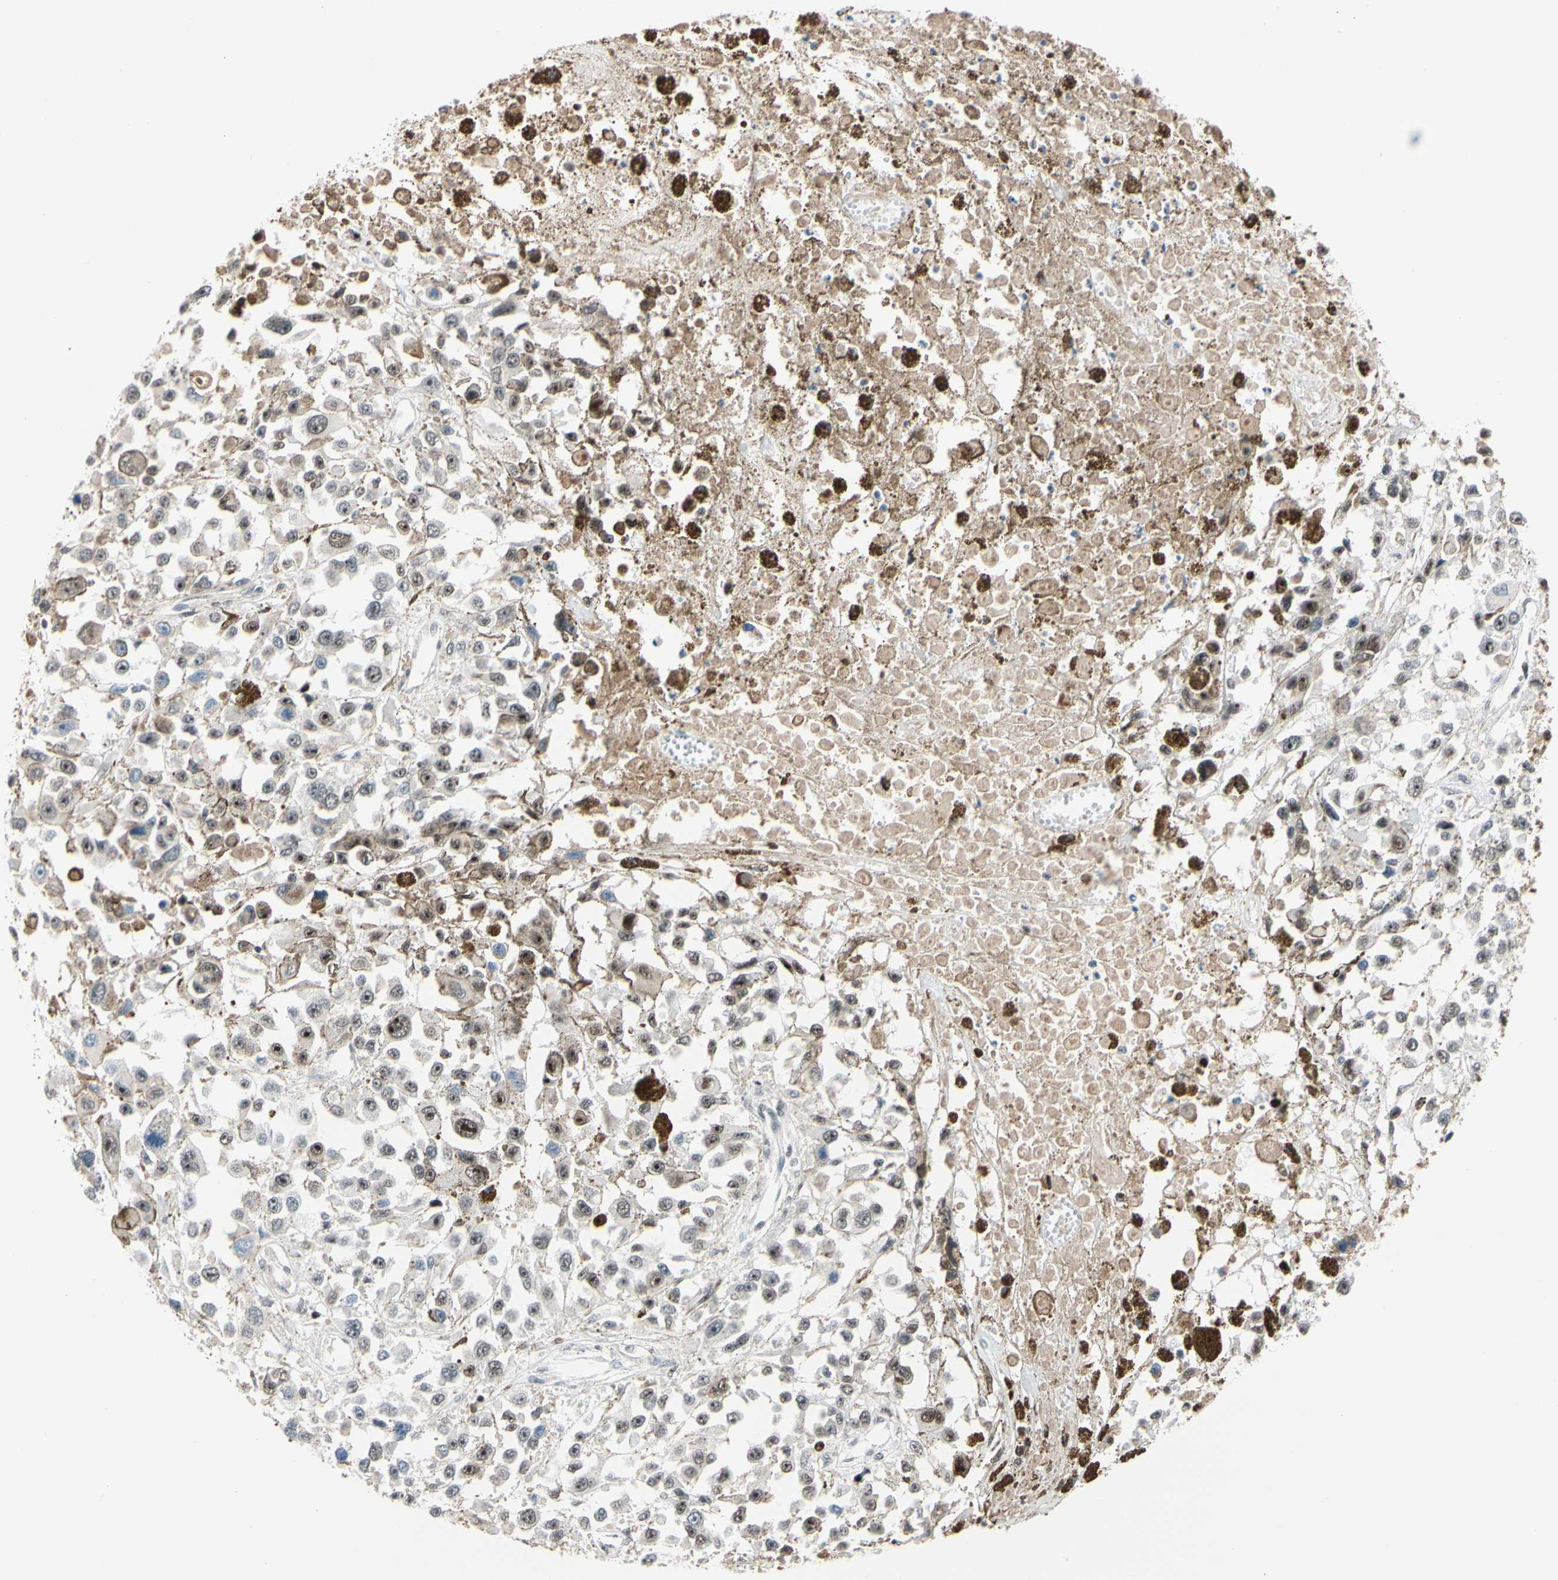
{"staining": {"intensity": "moderate", "quantity": "25%-75%", "location": "nuclear"}, "tissue": "melanoma", "cell_type": "Tumor cells", "image_type": "cancer", "snomed": [{"axis": "morphology", "description": "Malignant melanoma, Metastatic site"}, {"axis": "topography", "description": "Lymph node"}], "caption": "A brown stain labels moderate nuclear staining of a protein in human melanoma tumor cells.", "gene": "FOXO3", "patient": {"sex": "male", "age": 59}}